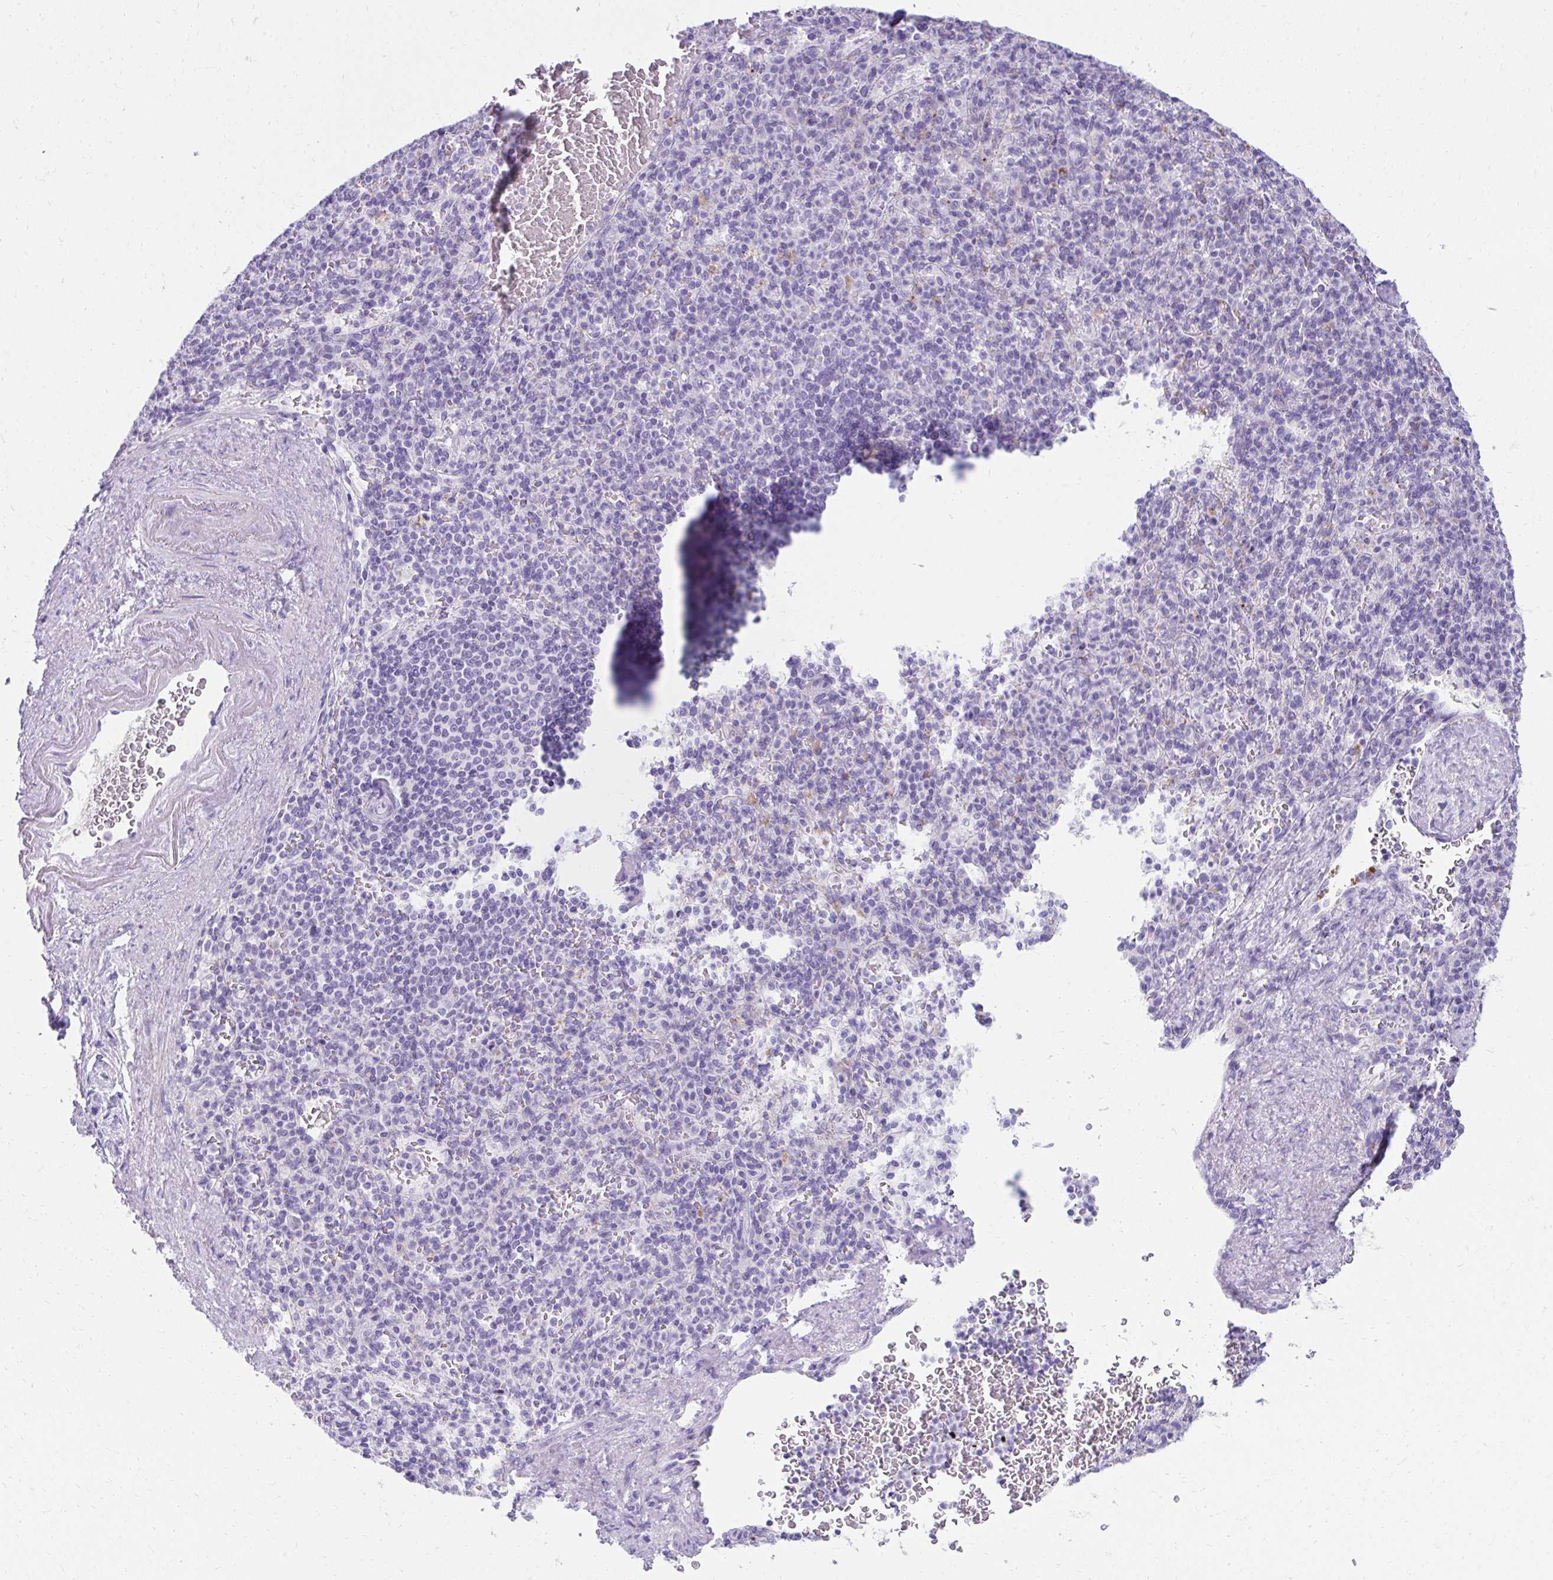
{"staining": {"intensity": "negative", "quantity": "none", "location": "none"}, "tissue": "spleen", "cell_type": "Cells in red pulp", "image_type": "normal", "snomed": [{"axis": "morphology", "description": "Normal tissue, NOS"}, {"axis": "topography", "description": "Spleen"}], "caption": "A micrograph of human spleen is negative for staining in cells in red pulp. Brightfield microscopy of immunohistochemistry (IHC) stained with DAB (brown) and hematoxylin (blue), captured at high magnification.", "gene": "SEC14L3", "patient": {"sex": "female", "age": 74}}